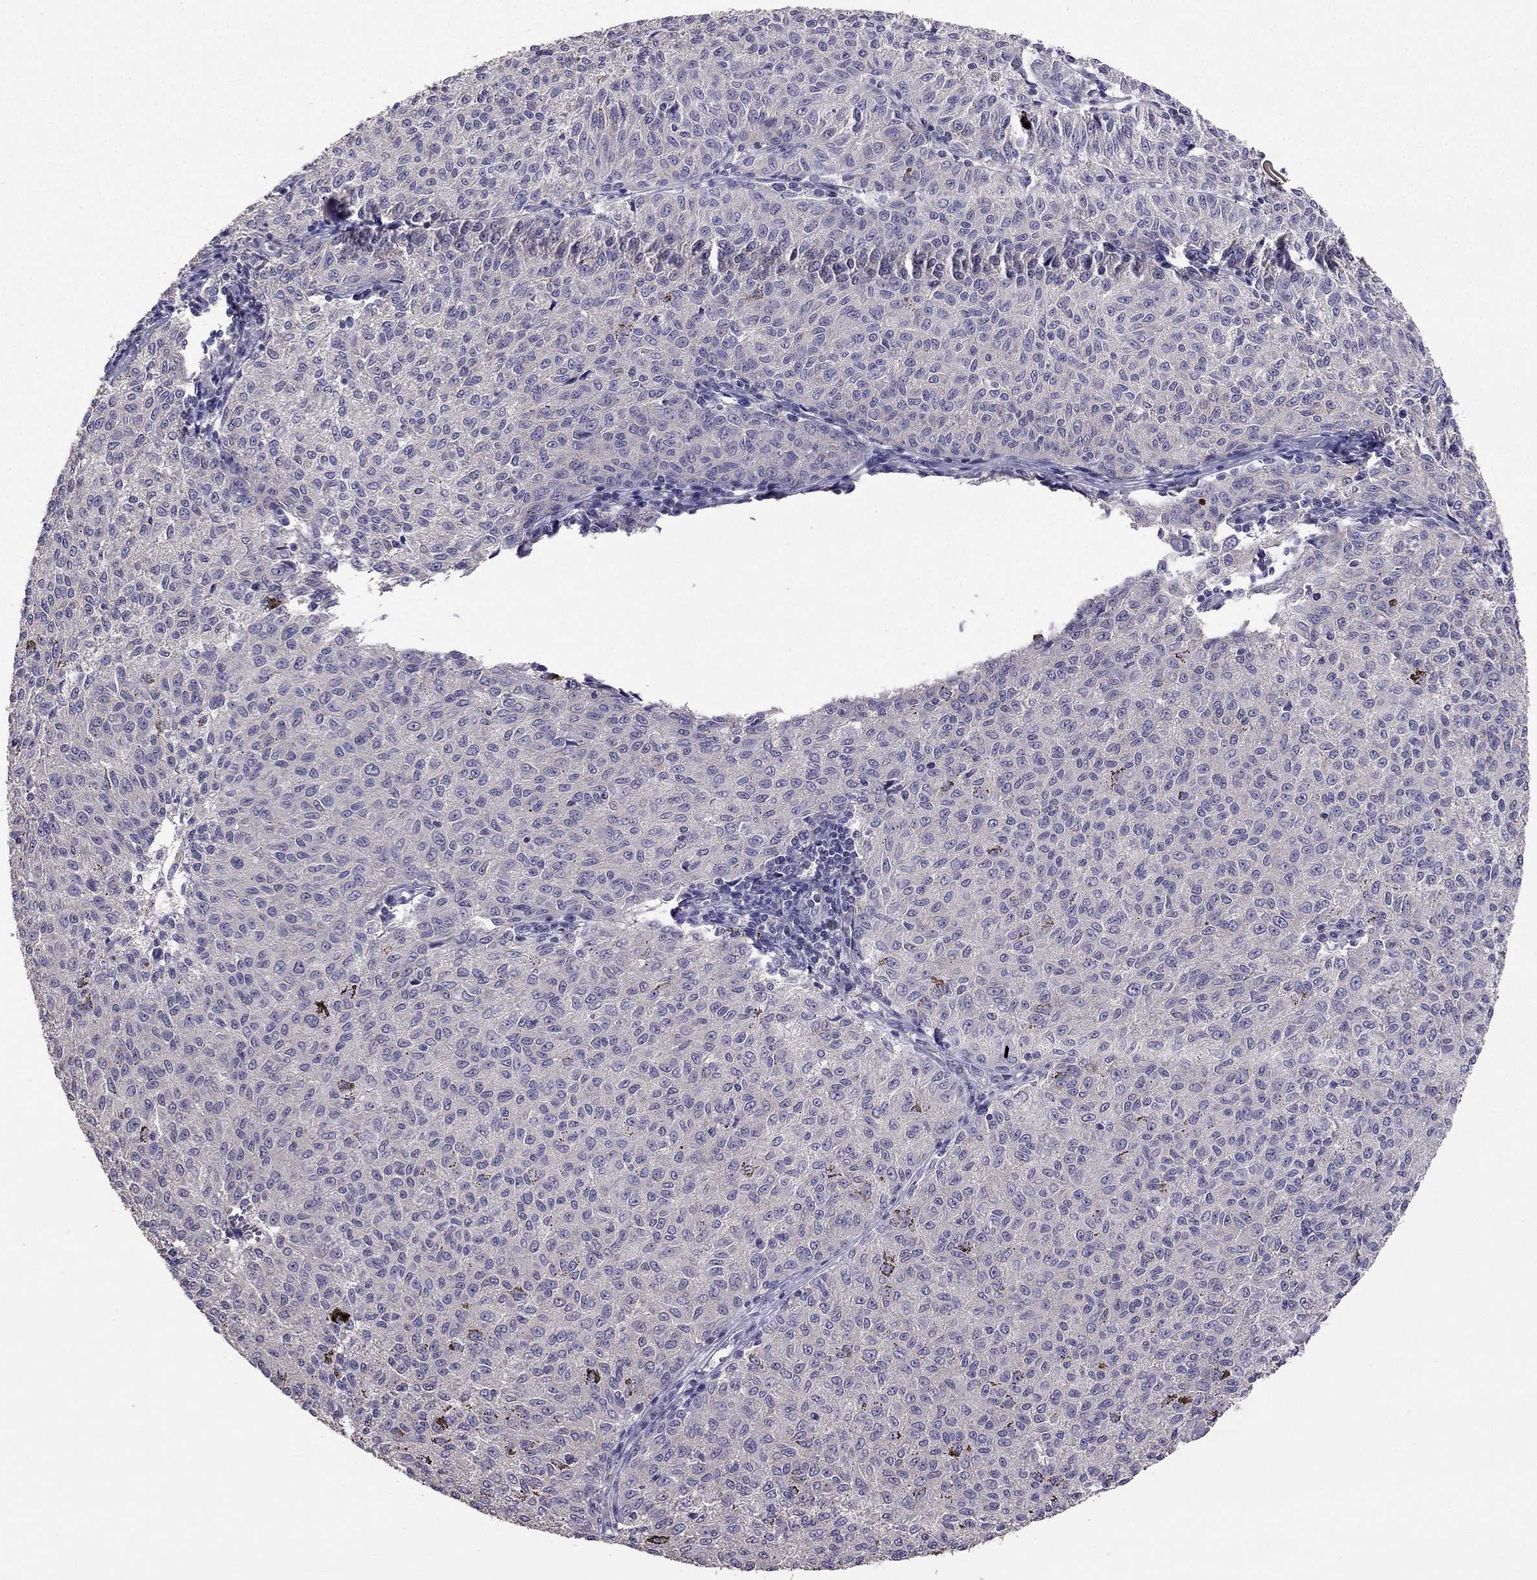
{"staining": {"intensity": "negative", "quantity": "none", "location": "none"}, "tissue": "melanoma", "cell_type": "Tumor cells", "image_type": "cancer", "snomed": [{"axis": "morphology", "description": "Malignant melanoma, NOS"}, {"axis": "topography", "description": "Skin"}], "caption": "An immunohistochemistry micrograph of melanoma is shown. There is no staining in tumor cells of melanoma.", "gene": "RFLNB", "patient": {"sex": "female", "age": 72}}